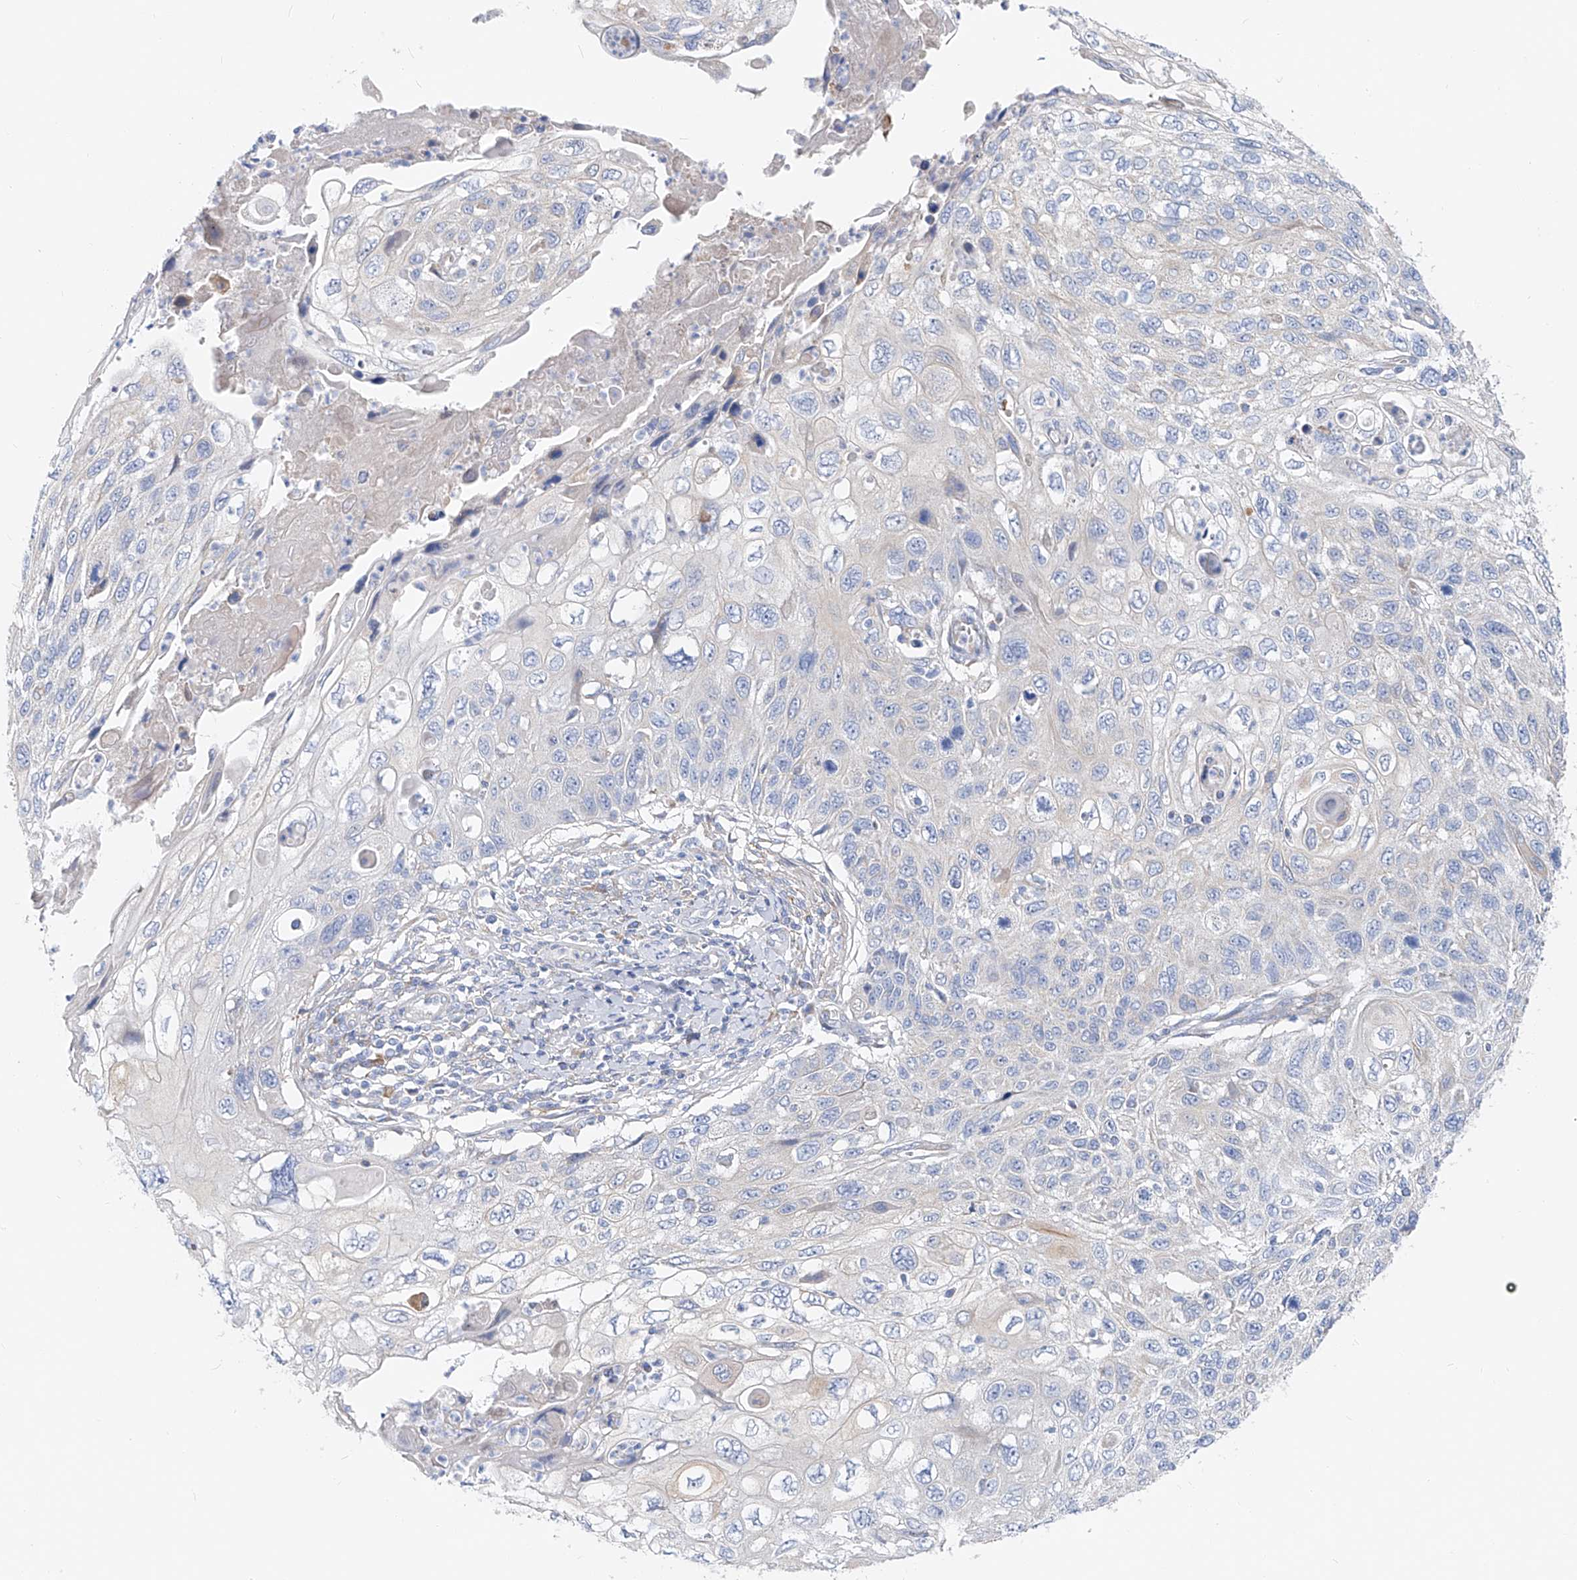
{"staining": {"intensity": "negative", "quantity": "none", "location": "none"}, "tissue": "cervical cancer", "cell_type": "Tumor cells", "image_type": "cancer", "snomed": [{"axis": "morphology", "description": "Squamous cell carcinoma, NOS"}, {"axis": "topography", "description": "Cervix"}], "caption": "Micrograph shows no significant protein positivity in tumor cells of squamous cell carcinoma (cervical).", "gene": "UFL1", "patient": {"sex": "female", "age": 70}}